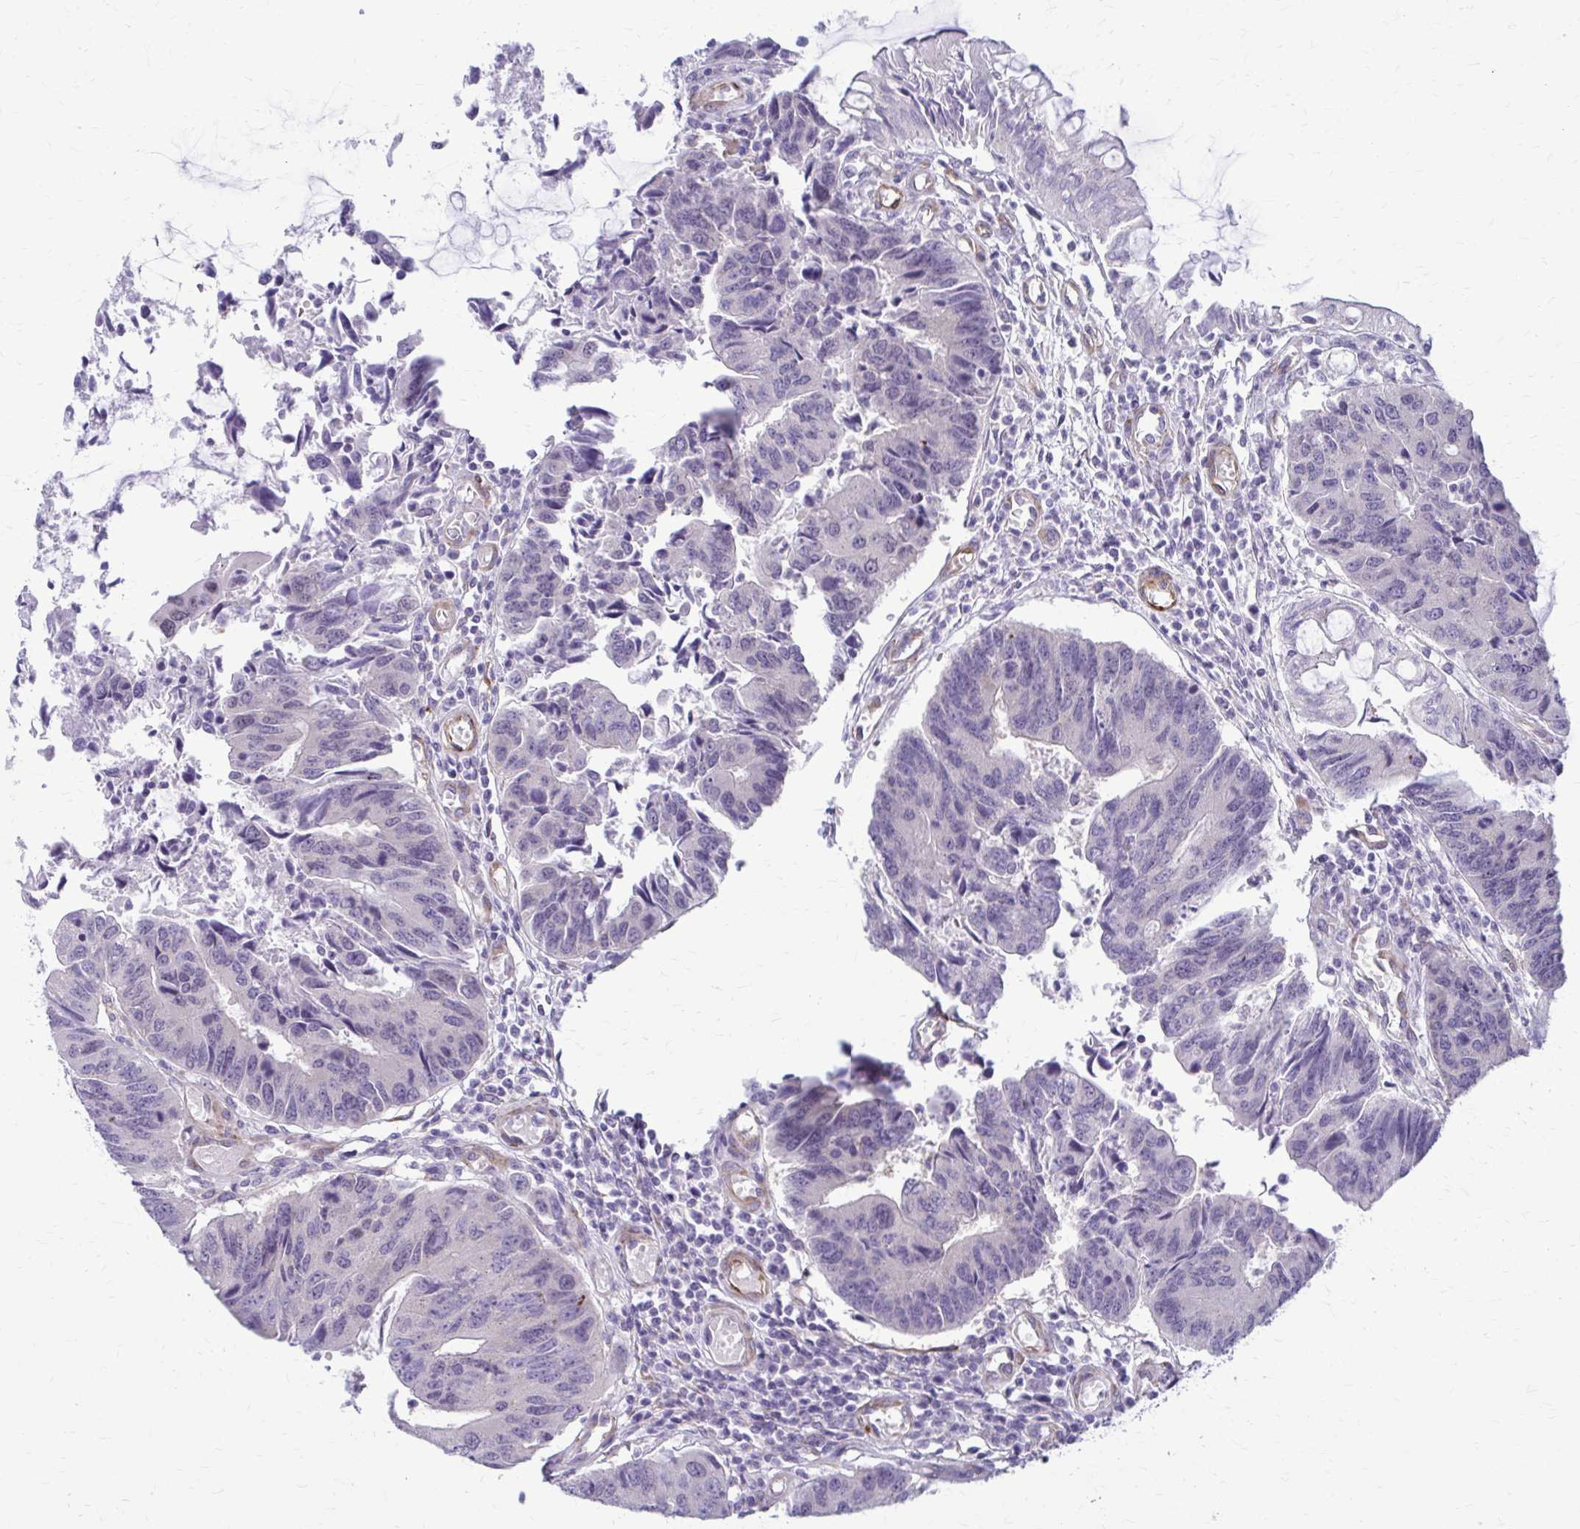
{"staining": {"intensity": "negative", "quantity": "none", "location": "none"}, "tissue": "colorectal cancer", "cell_type": "Tumor cells", "image_type": "cancer", "snomed": [{"axis": "morphology", "description": "Adenocarcinoma, NOS"}, {"axis": "topography", "description": "Colon"}], "caption": "Immunohistochemistry micrograph of colorectal cancer stained for a protein (brown), which shows no positivity in tumor cells.", "gene": "DEPP1", "patient": {"sex": "female", "age": 67}}